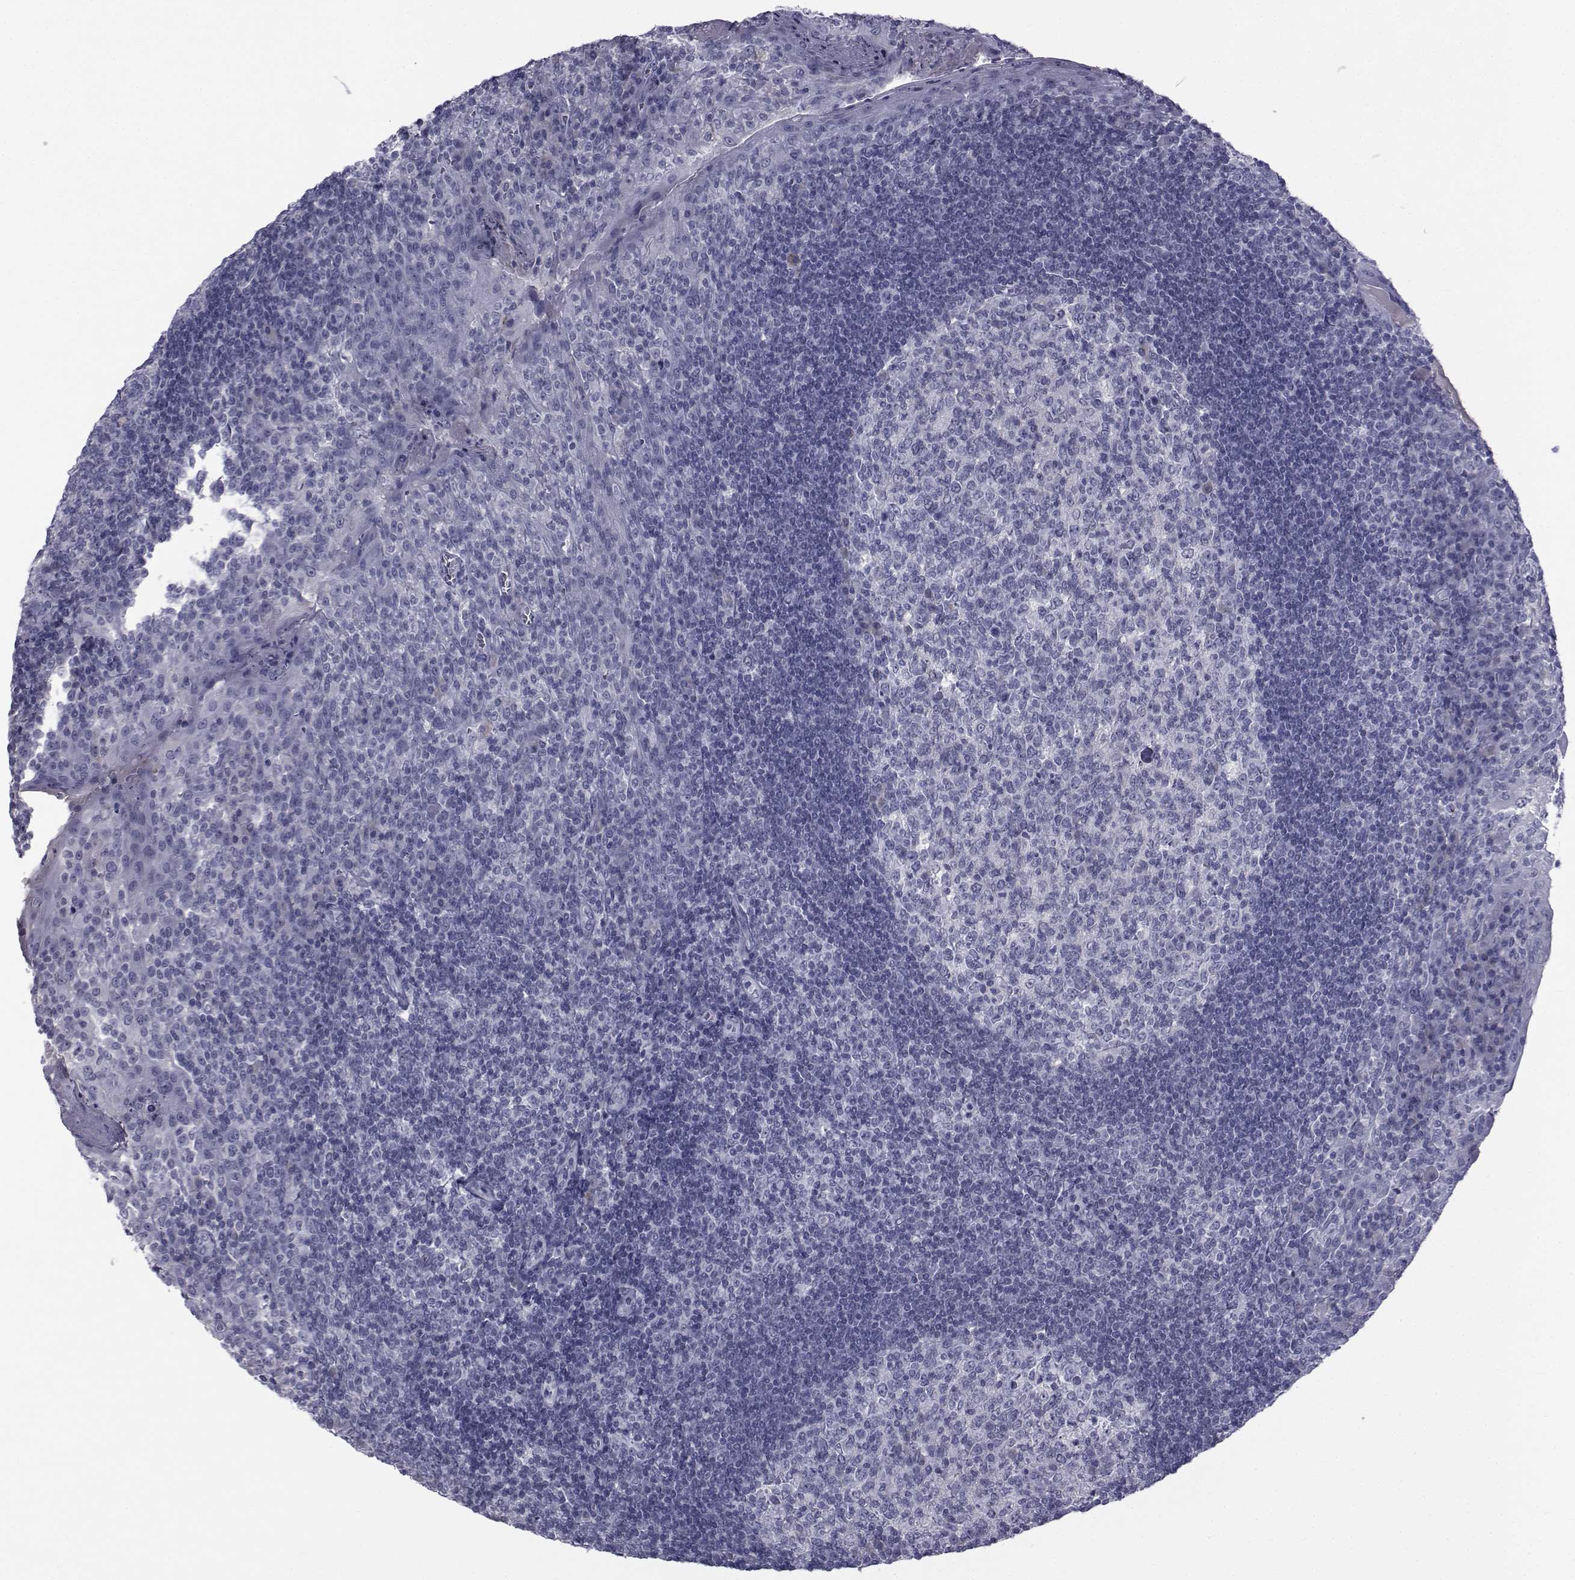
{"staining": {"intensity": "negative", "quantity": "none", "location": "none"}, "tissue": "tonsil", "cell_type": "Germinal center cells", "image_type": "normal", "snomed": [{"axis": "morphology", "description": "Normal tissue, NOS"}, {"axis": "topography", "description": "Tonsil"}], "caption": "This photomicrograph is of benign tonsil stained with immunohistochemistry (IHC) to label a protein in brown with the nuclei are counter-stained blue. There is no expression in germinal center cells. (Brightfield microscopy of DAB IHC at high magnification).", "gene": "PAX2", "patient": {"sex": "female", "age": 12}}